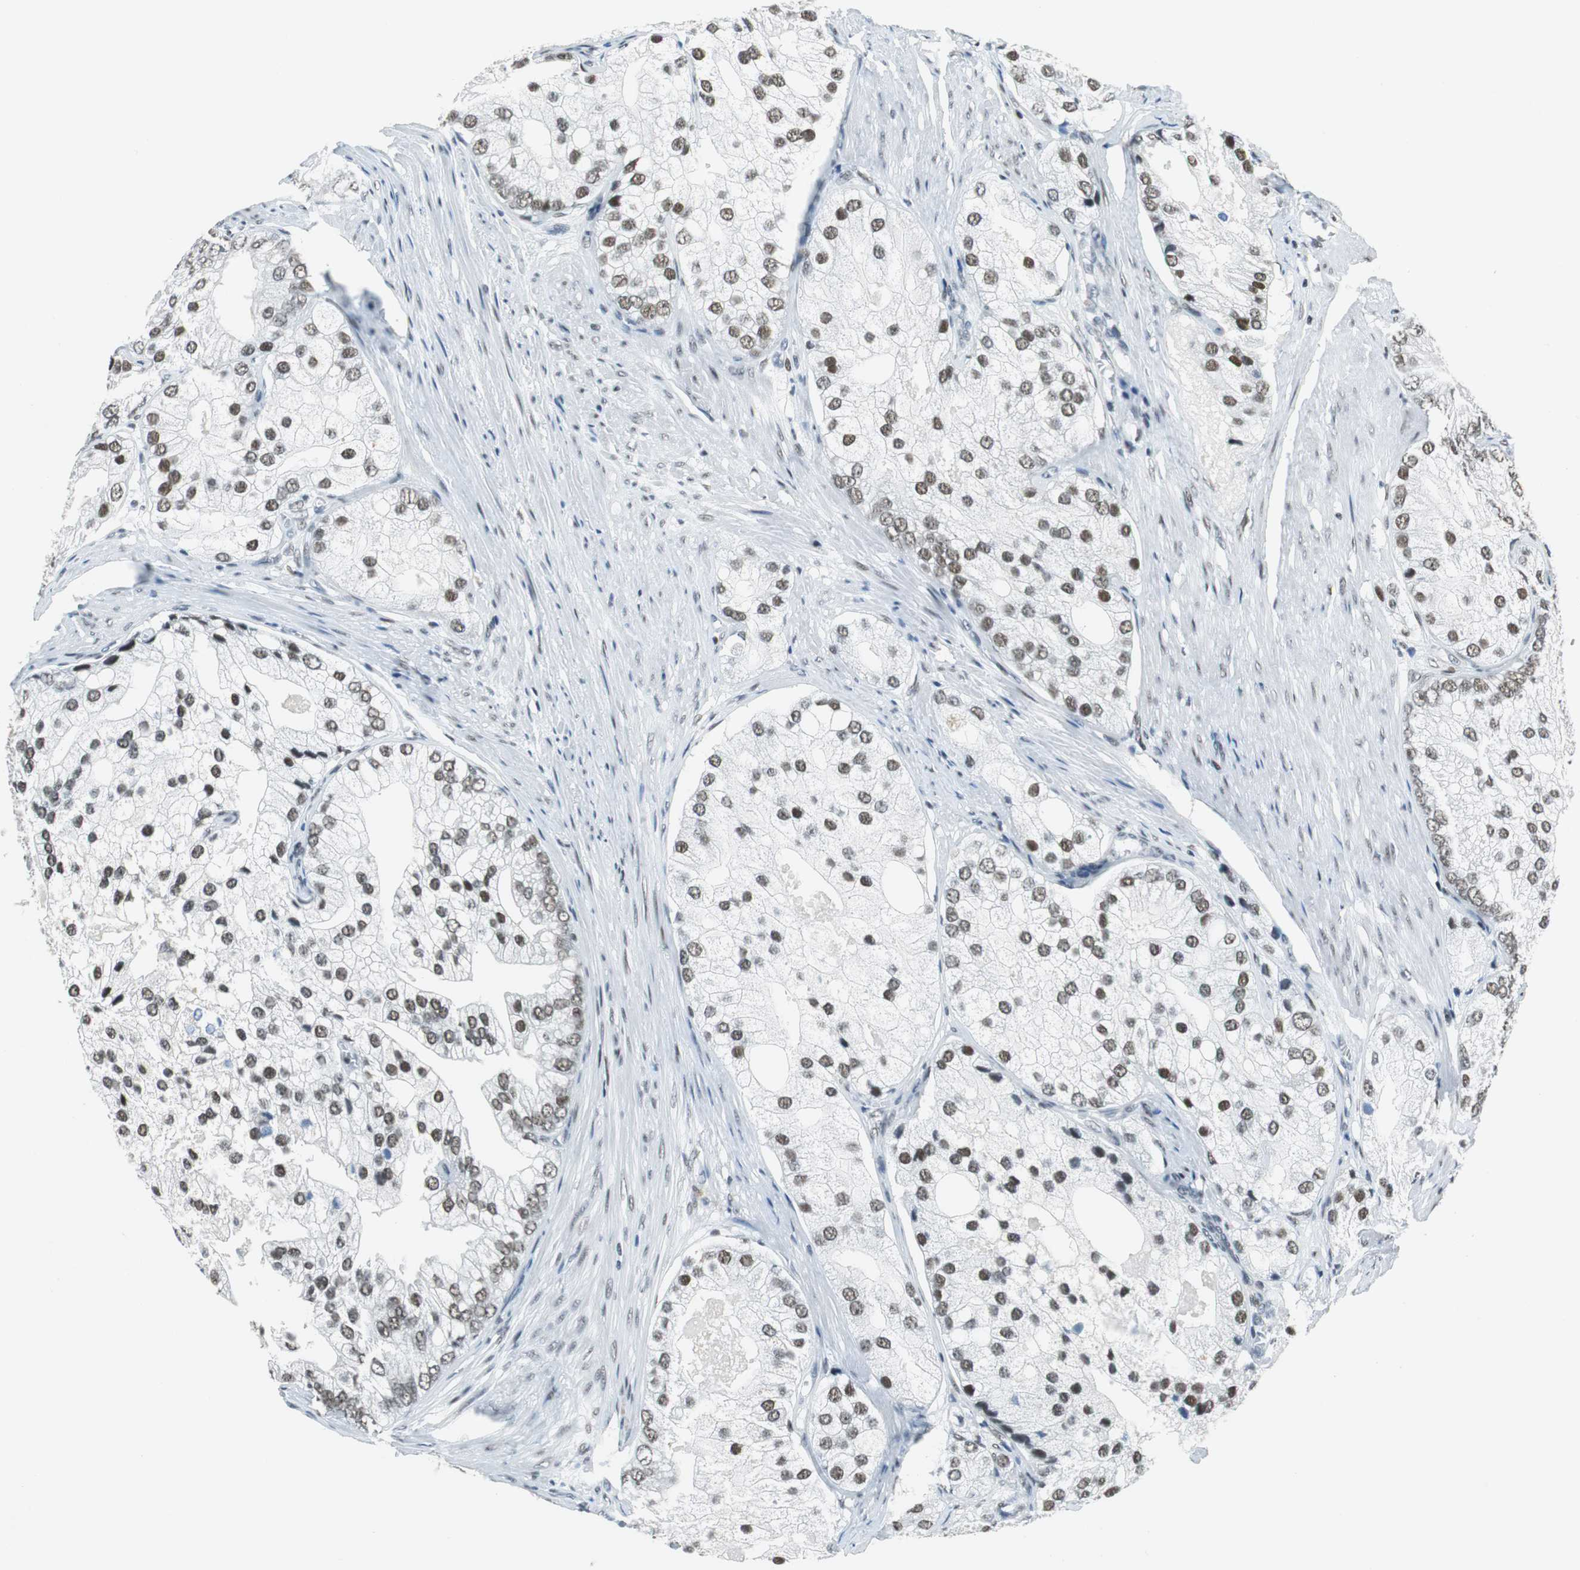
{"staining": {"intensity": "weak", "quantity": "25%-75%", "location": "nuclear"}, "tissue": "prostate cancer", "cell_type": "Tumor cells", "image_type": "cancer", "snomed": [{"axis": "morphology", "description": "Adenocarcinoma, Low grade"}, {"axis": "topography", "description": "Prostate"}], "caption": "Immunohistochemistry (IHC) photomicrograph of prostate low-grade adenocarcinoma stained for a protein (brown), which exhibits low levels of weak nuclear expression in approximately 25%-75% of tumor cells.", "gene": "HDAC3", "patient": {"sex": "male", "age": 69}}